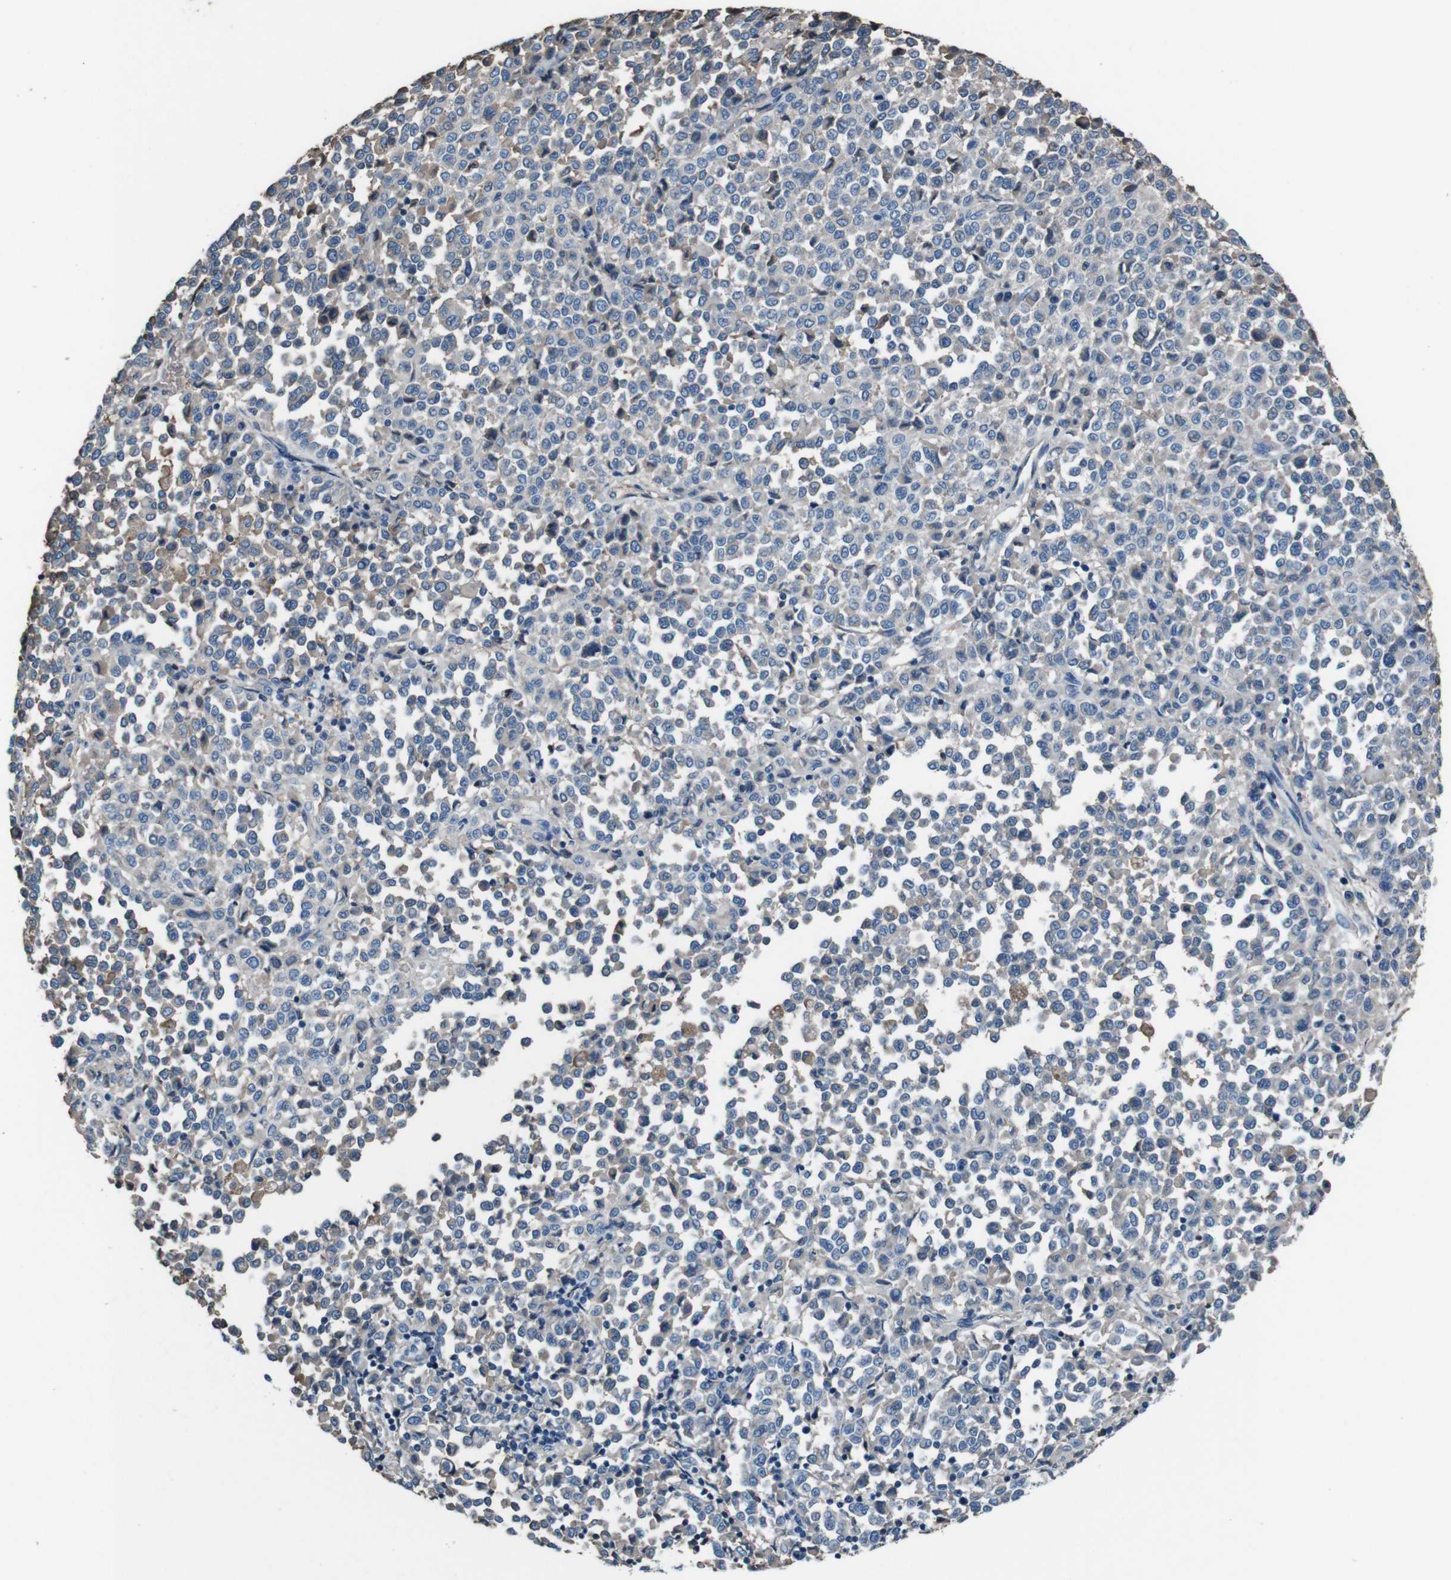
{"staining": {"intensity": "negative", "quantity": "none", "location": "none"}, "tissue": "melanoma", "cell_type": "Tumor cells", "image_type": "cancer", "snomed": [{"axis": "morphology", "description": "Malignant melanoma, Metastatic site"}, {"axis": "topography", "description": "Pancreas"}], "caption": "Tumor cells are negative for brown protein staining in melanoma.", "gene": "LEP", "patient": {"sex": "female", "age": 30}}